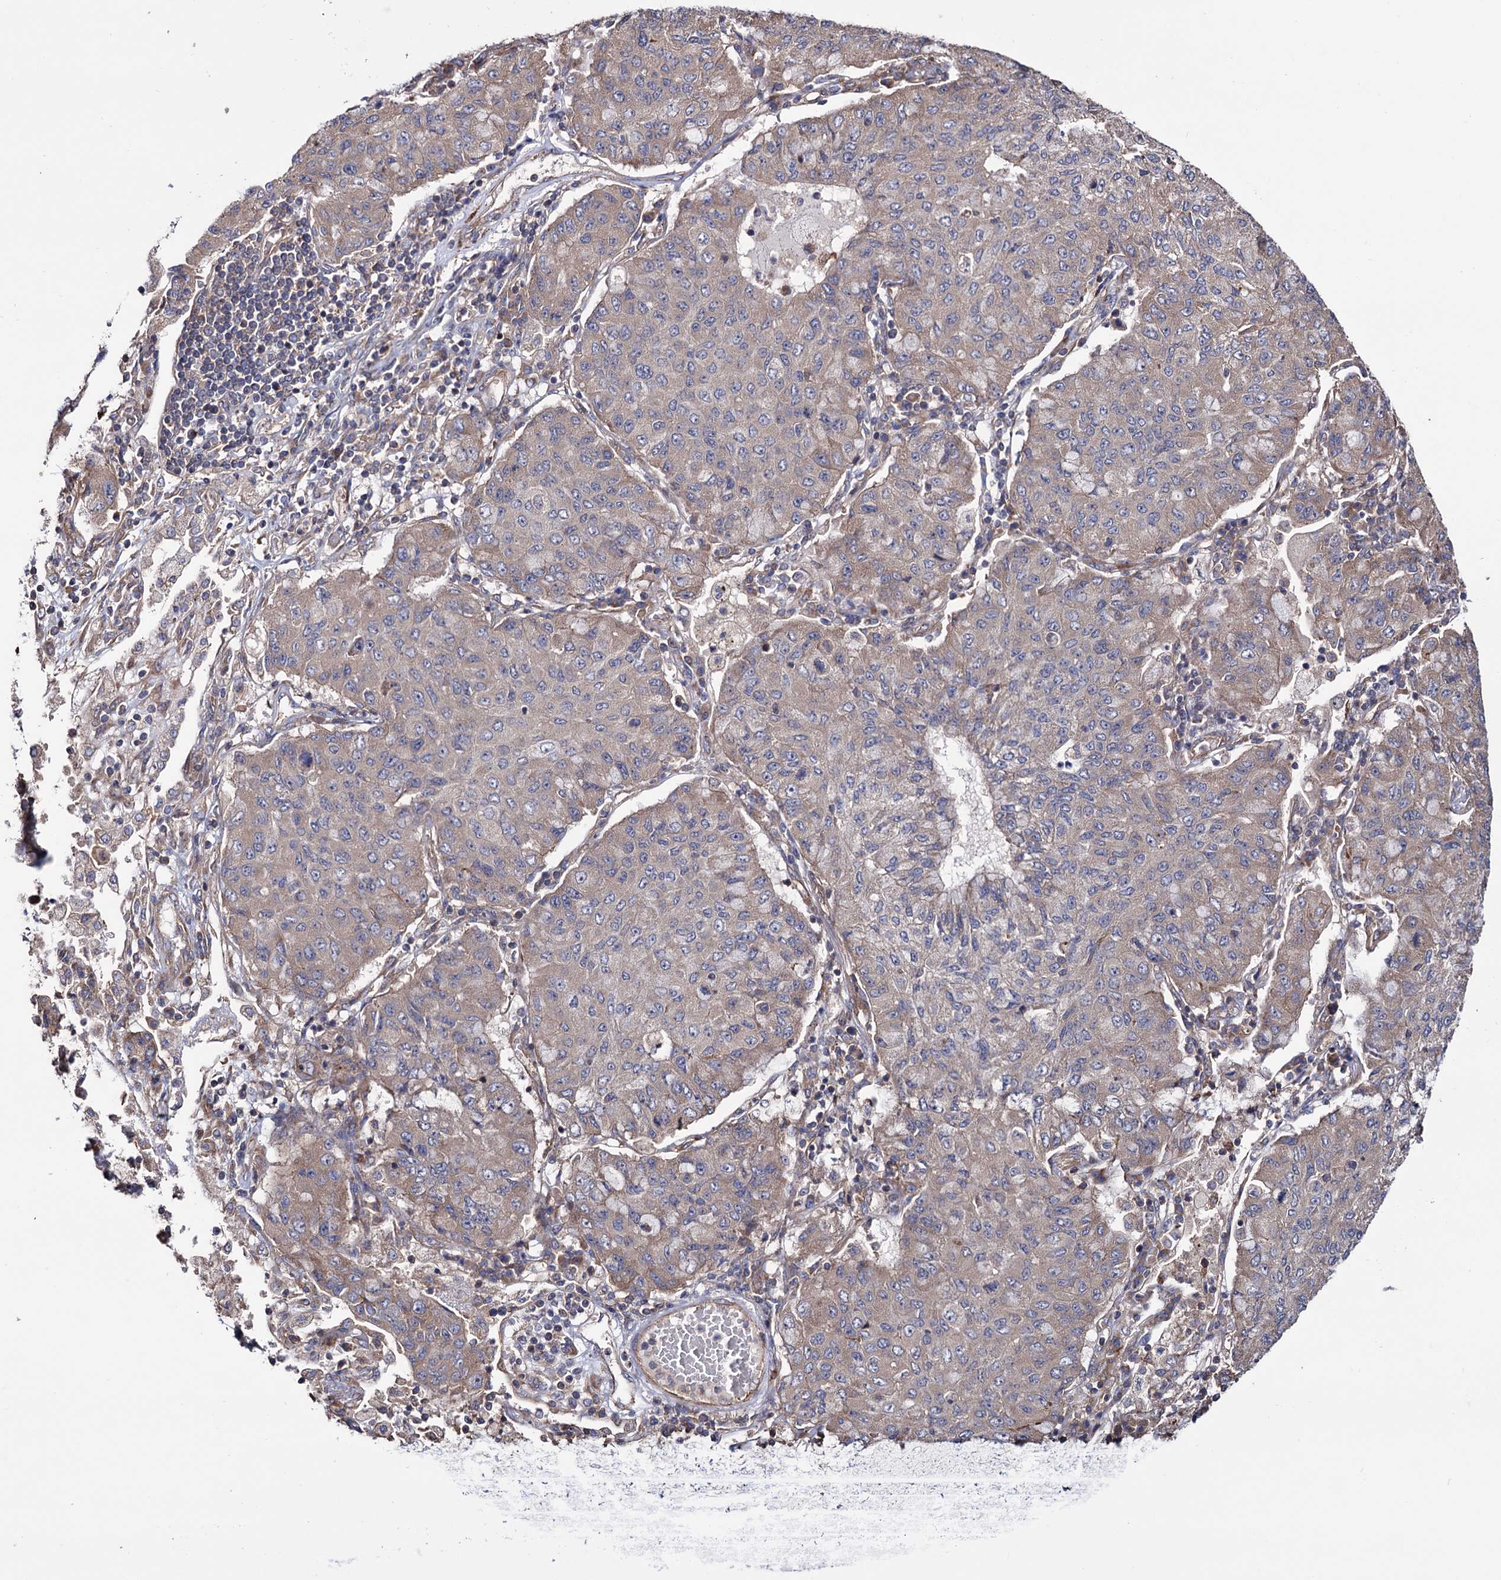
{"staining": {"intensity": "weak", "quantity": "<25%", "location": "cytoplasmic/membranous"}, "tissue": "lung cancer", "cell_type": "Tumor cells", "image_type": "cancer", "snomed": [{"axis": "morphology", "description": "Squamous cell carcinoma, NOS"}, {"axis": "topography", "description": "Lung"}], "caption": "DAB immunohistochemical staining of lung squamous cell carcinoma exhibits no significant expression in tumor cells.", "gene": "FERMT2", "patient": {"sex": "male", "age": 74}}